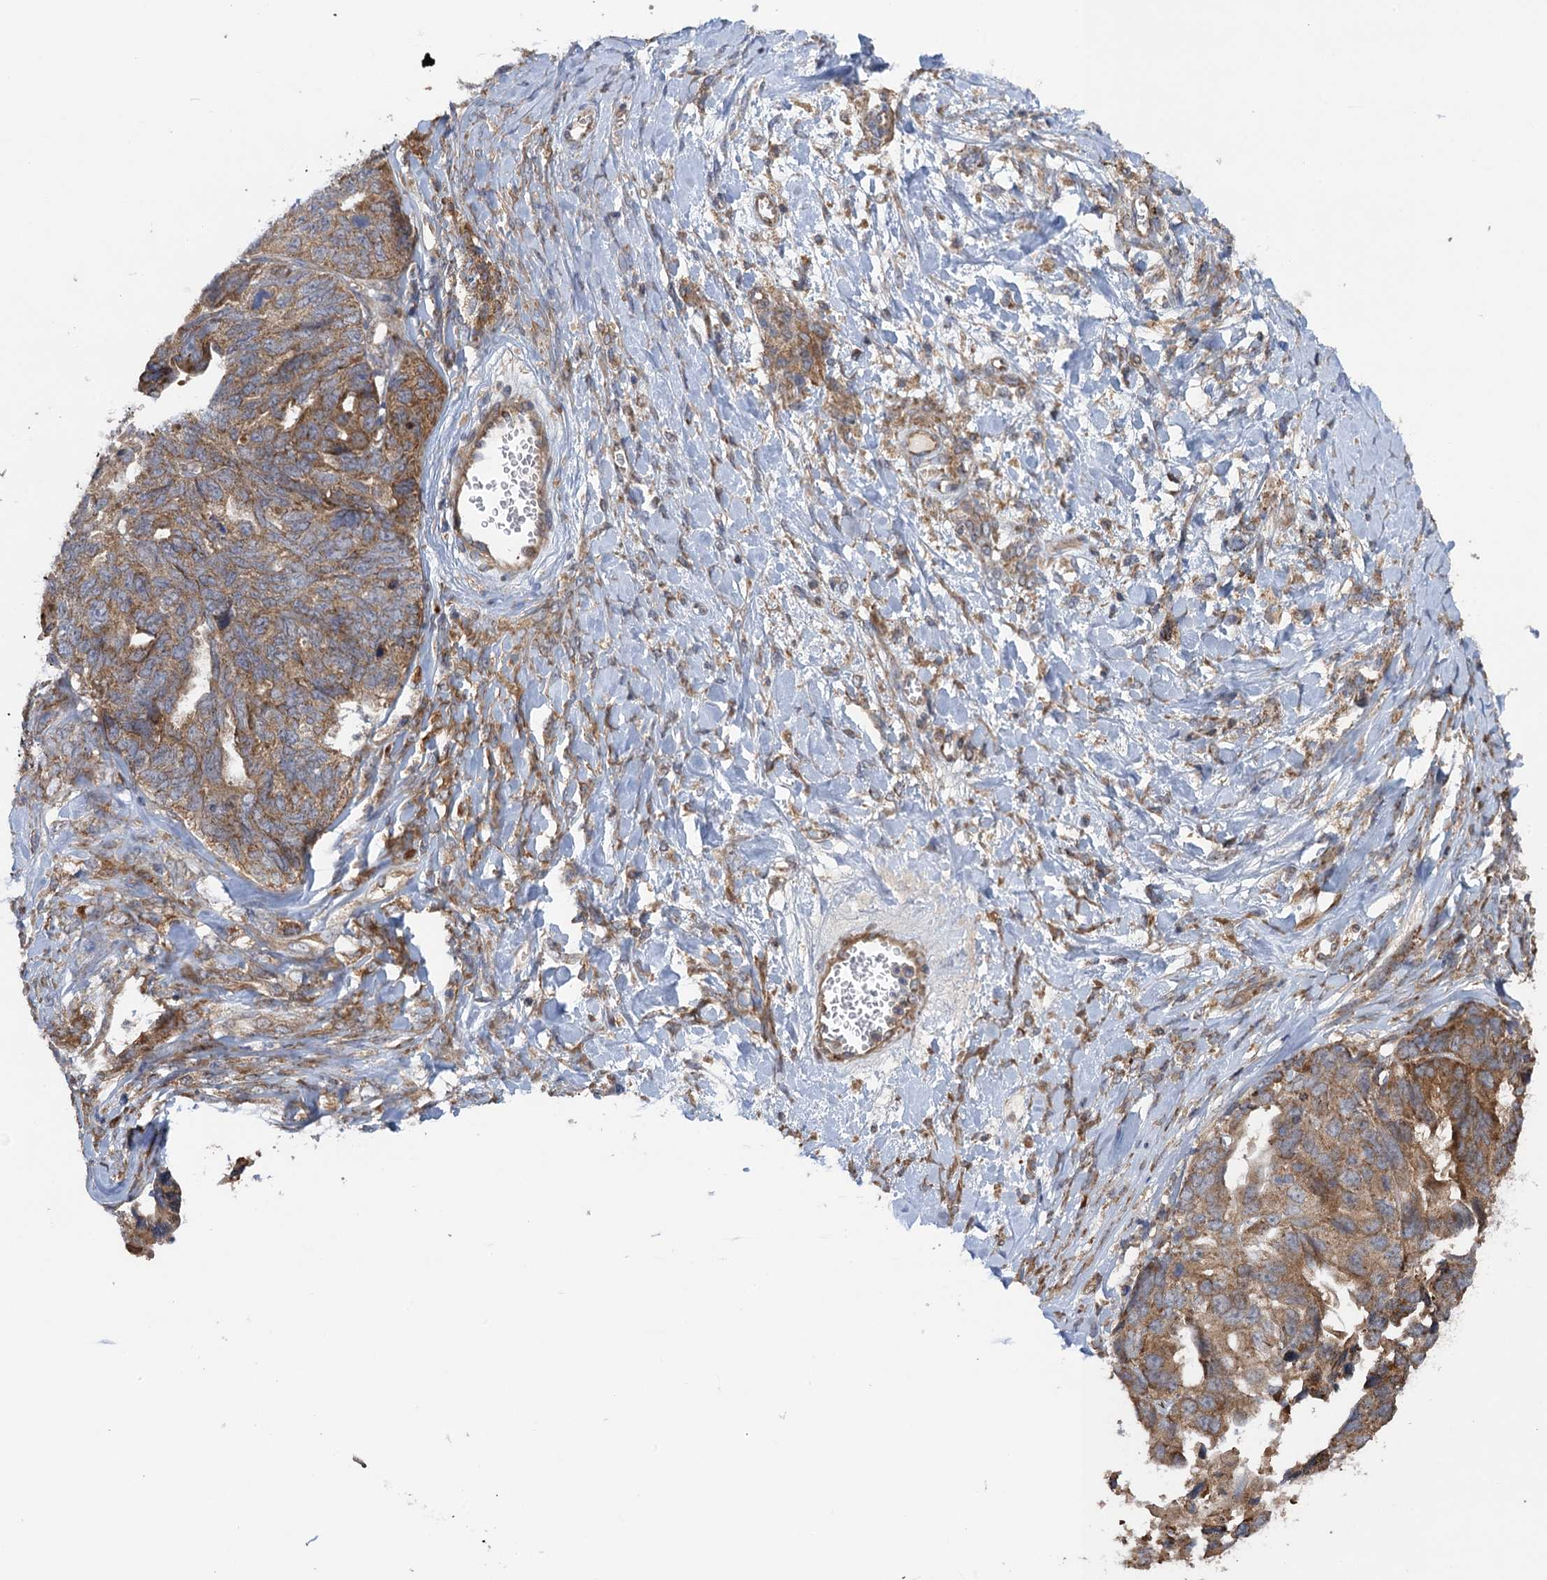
{"staining": {"intensity": "moderate", "quantity": ">75%", "location": "cytoplasmic/membranous"}, "tissue": "ovarian cancer", "cell_type": "Tumor cells", "image_type": "cancer", "snomed": [{"axis": "morphology", "description": "Cystadenocarcinoma, serous, NOS"}, {"axis": "topography", "description": "Ovary"}], "caption": "High-magnification brightfield microscopy of ovarian cancer stained with DAB (3,3'-diaminobenzidine) (brown) and counterstained with hematoxylin (blue). tumor cells exhibit moderate cytoplasmic/membranous positivity is seen in about>75% of cells.", "gene": "WDR88", "patient": {"sex": "female", "age": 79}}